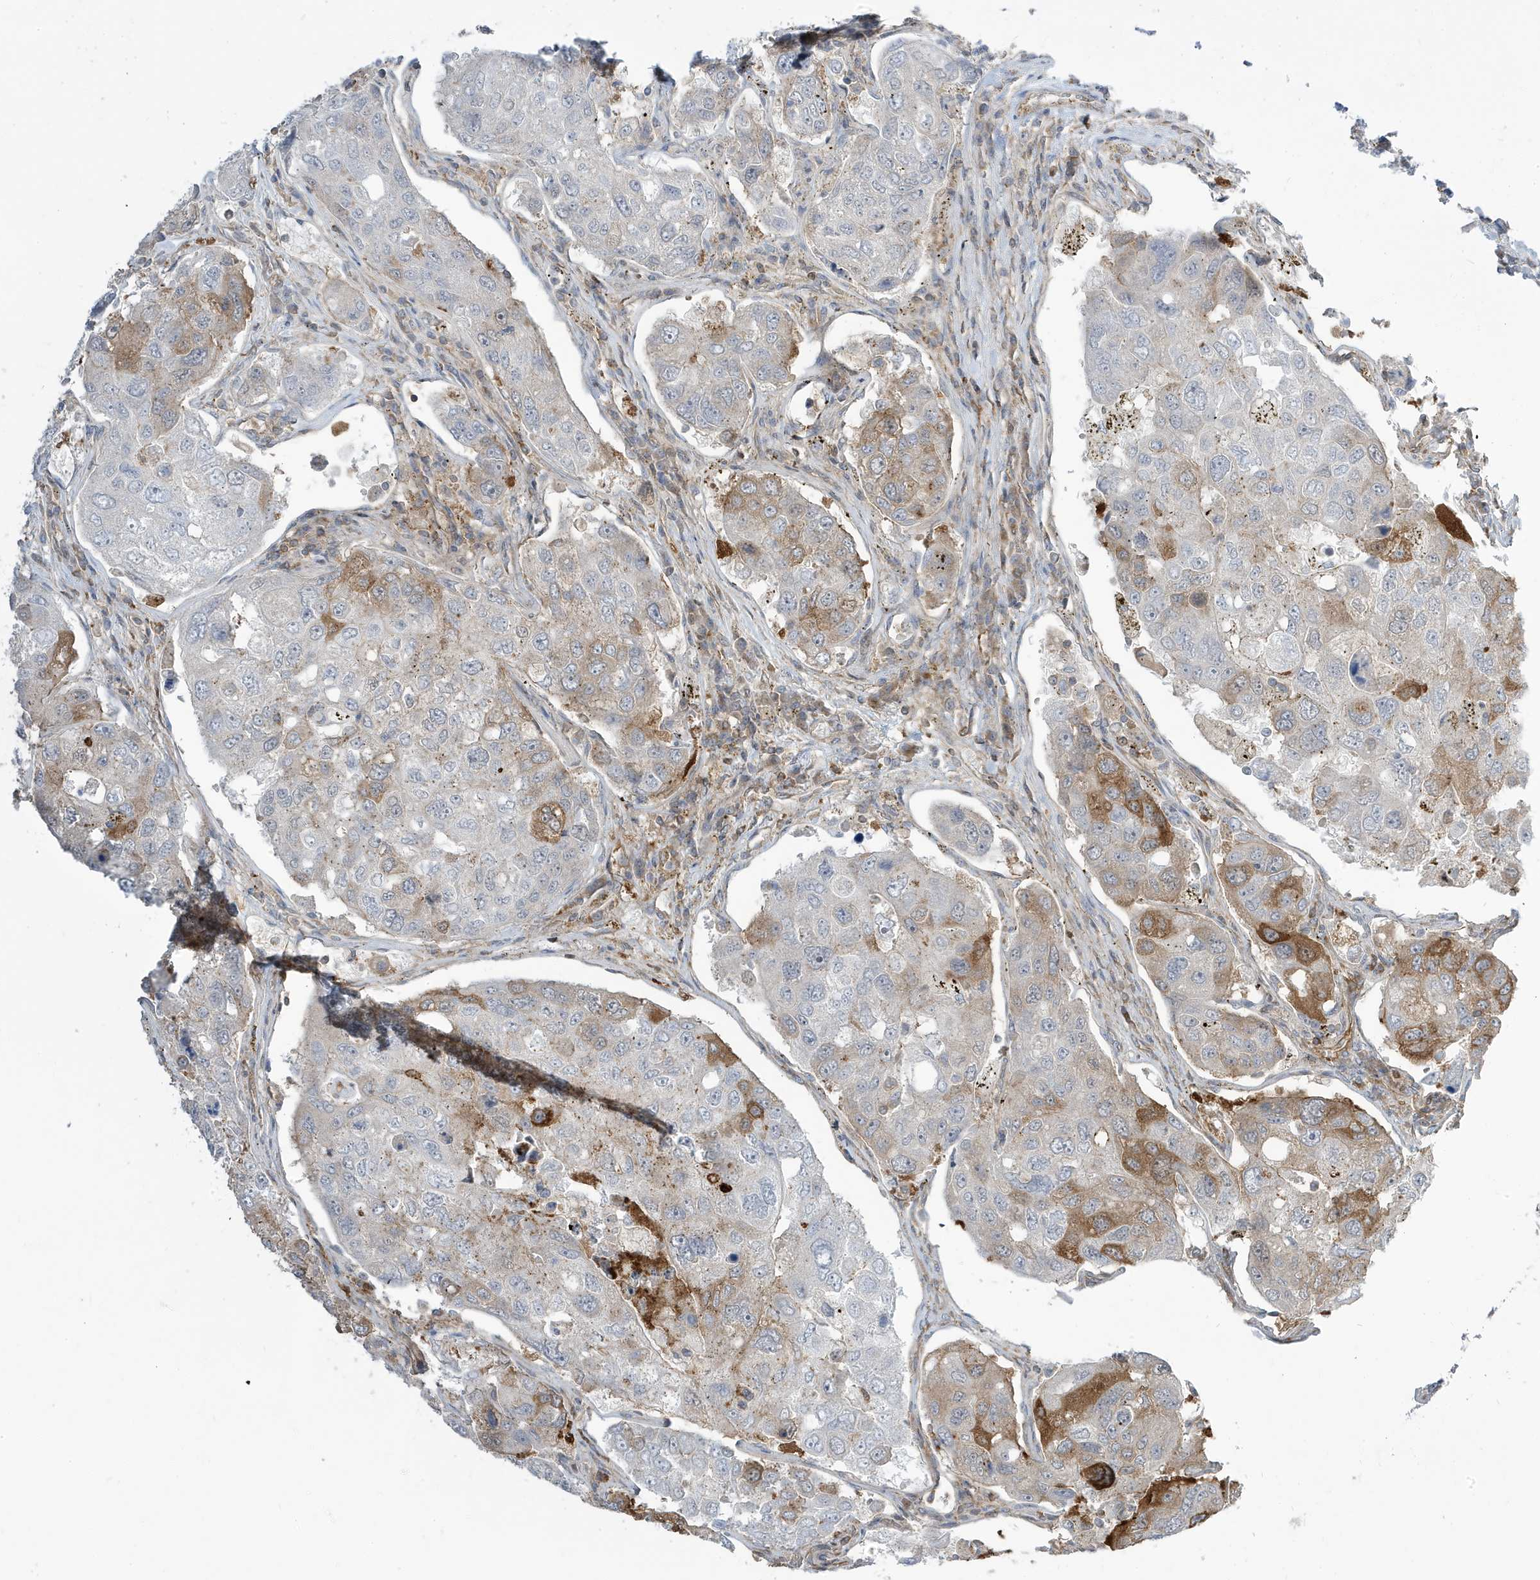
{"staining": {"intensity": "moderate", "quantity": "<25%", "location": "cytoplasmic/membranous"}, "tissue": "urothelial cancer", "cell_type": "Tumor cells", "image_type": "cancer", "snomed": [{"axis": "morphology", "description": "Urothelial carcinoma, High grade"}, {"axis": "topography", "description": "Lymph node"}, {"axis": "topography", "description": "Urinary bladder"}], "caption": "Approximately <25% of tumor cells in human urothelial carcinoma (high-grade) demonstrate moderate cytoplasmic/membranous protein staining as visualized by brown immunohistochemical staining.", "gene": "STAM", "patient": {"sex": "male", "age": 51}}